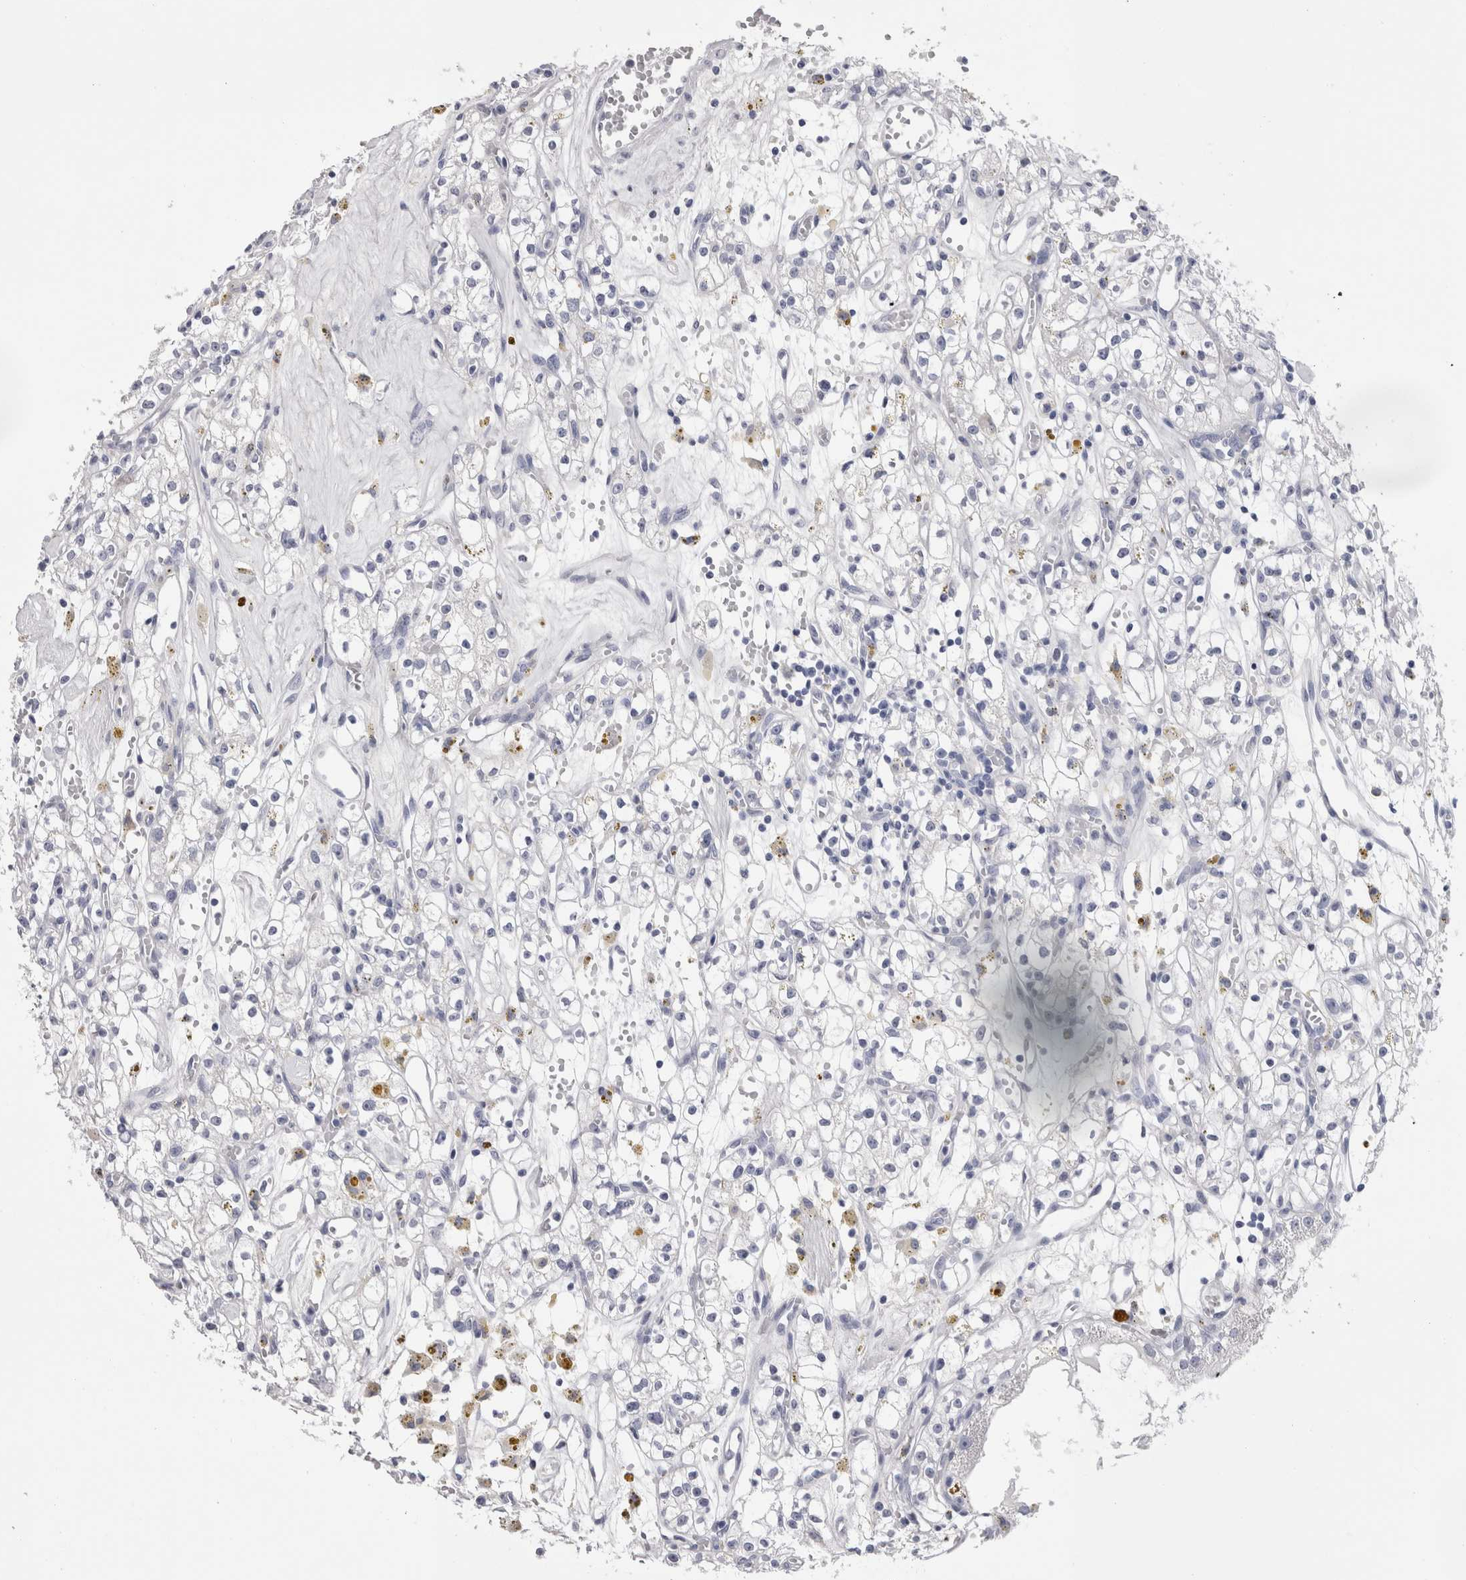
{"staining": {"intensity": "negative", "quantity": "none", "location": "none"}, "tissue": "renal cancer", "cell_type": "Tumor cells", "image_type": "cancer", "snomed": [{"axis": "morphology", "description": "Adenocarcinoma, NOS"}, {"axis": "topography", "description": "Kidney"}], "caption": "Adenocarcinoma (renal) stained for a protein using IHC displays no expression tumor cells.", "gene": "PWP2", "patient": {"sex": "male", "age": 56}}